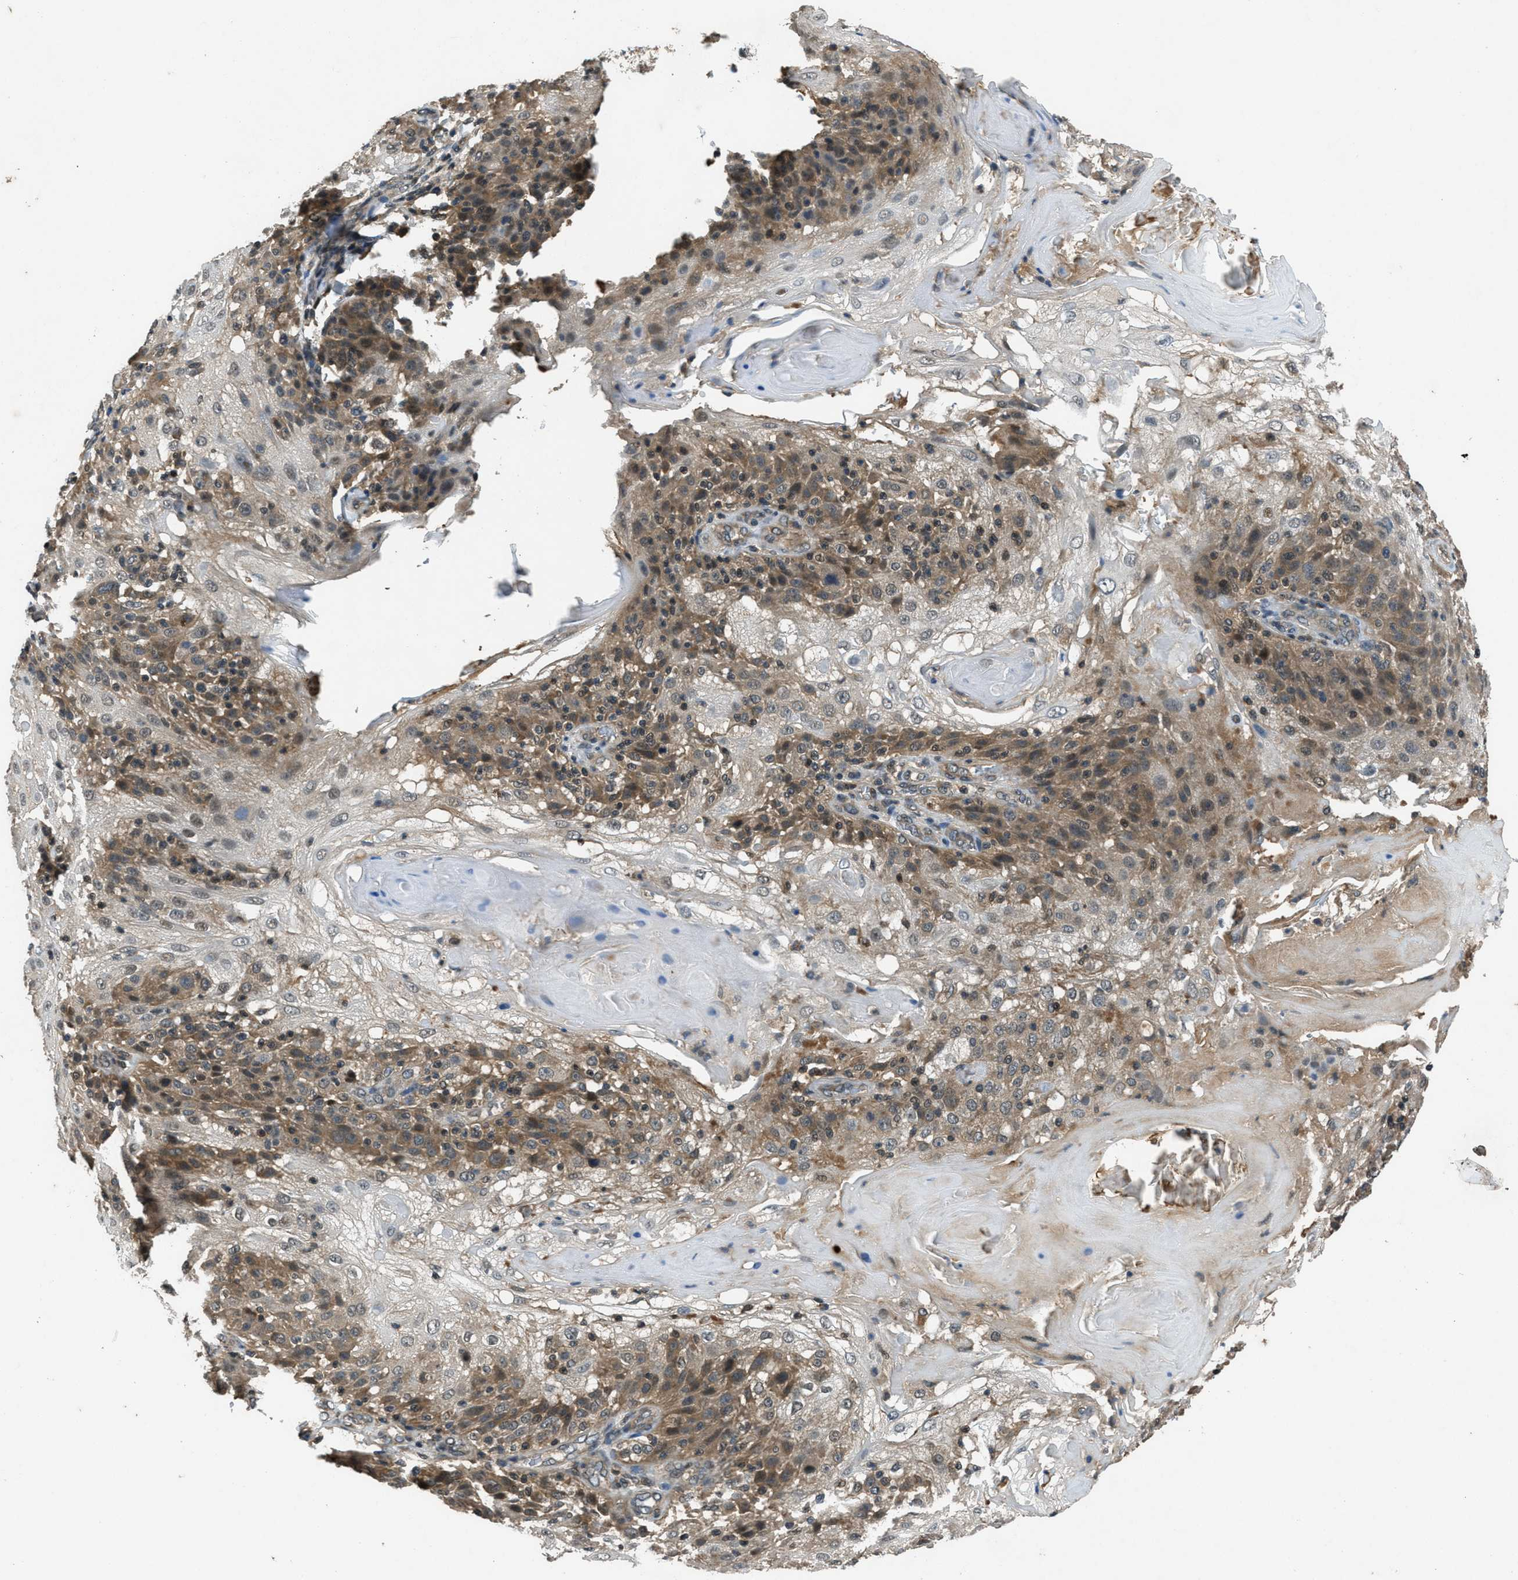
{"staining": {"intensity": "moderate", "quantity": "25%-75%", "location": "cytoplasmic/membranous"}, "tissue": "skin cancer", "cell_type": "Tumor cells", "image_type": "cancer", "snomed": [{"axis": "morphology", "description": "Normal tissue, NOS"}, {"axis": "morphology", "description": "Squamous cell carcinoma, NOS"}, {"axis": "topography", "description": "Skin"}], "caption": "Immunohistochemical staining of skin cancer demonstrates medium levels of moderate cytoplasmic/membranous expression in approximately 25%-75% of tumor cells. (Brightfield microscopy of DAB IHC at high magnification).", "gene": "DUSP6", "patient": {"sex": "female", "age": 83}}